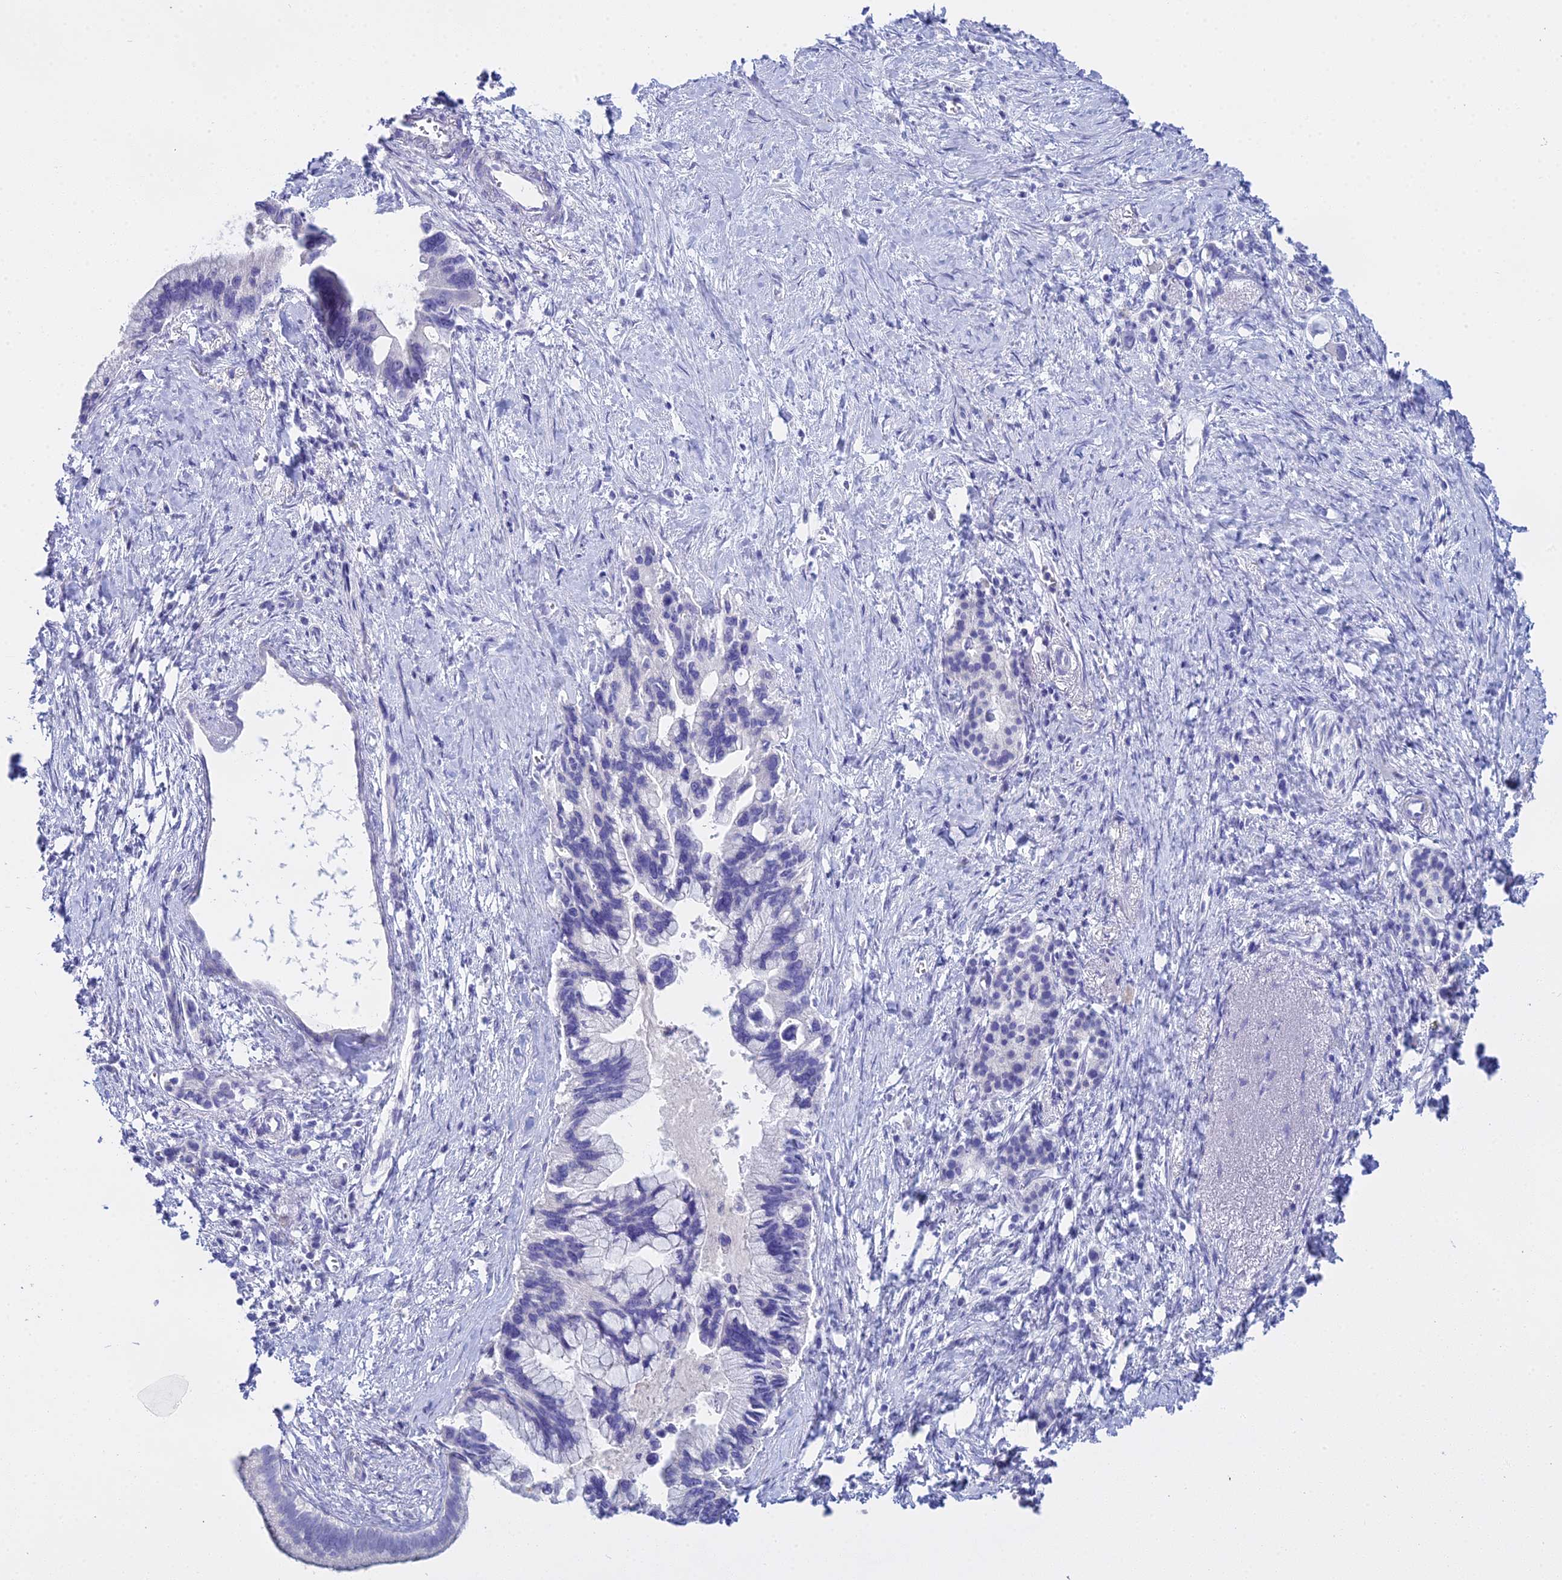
{"staining": {"intensity": "negative", "quantity": "none", "location": "none"}, "tissue": "pancreatic cancer", "cell_type": "Tumor cells", "image_type": "cancer", "snomed": [{"axis": "morphology", "description": "Adenocarcinoma, NOS"}, {"axis": "topography", "description": "Pancreas"}], "caption": "Immunohistochemistry micrograph of neoplastic tissue: adenocarcinoma (pancreatic) stained with DAB displays no significant protein expression in tumor cells. Nuclei are stained in blue.", "gene": "S100A7", "patient": {"sex": "female", "age": 83}}